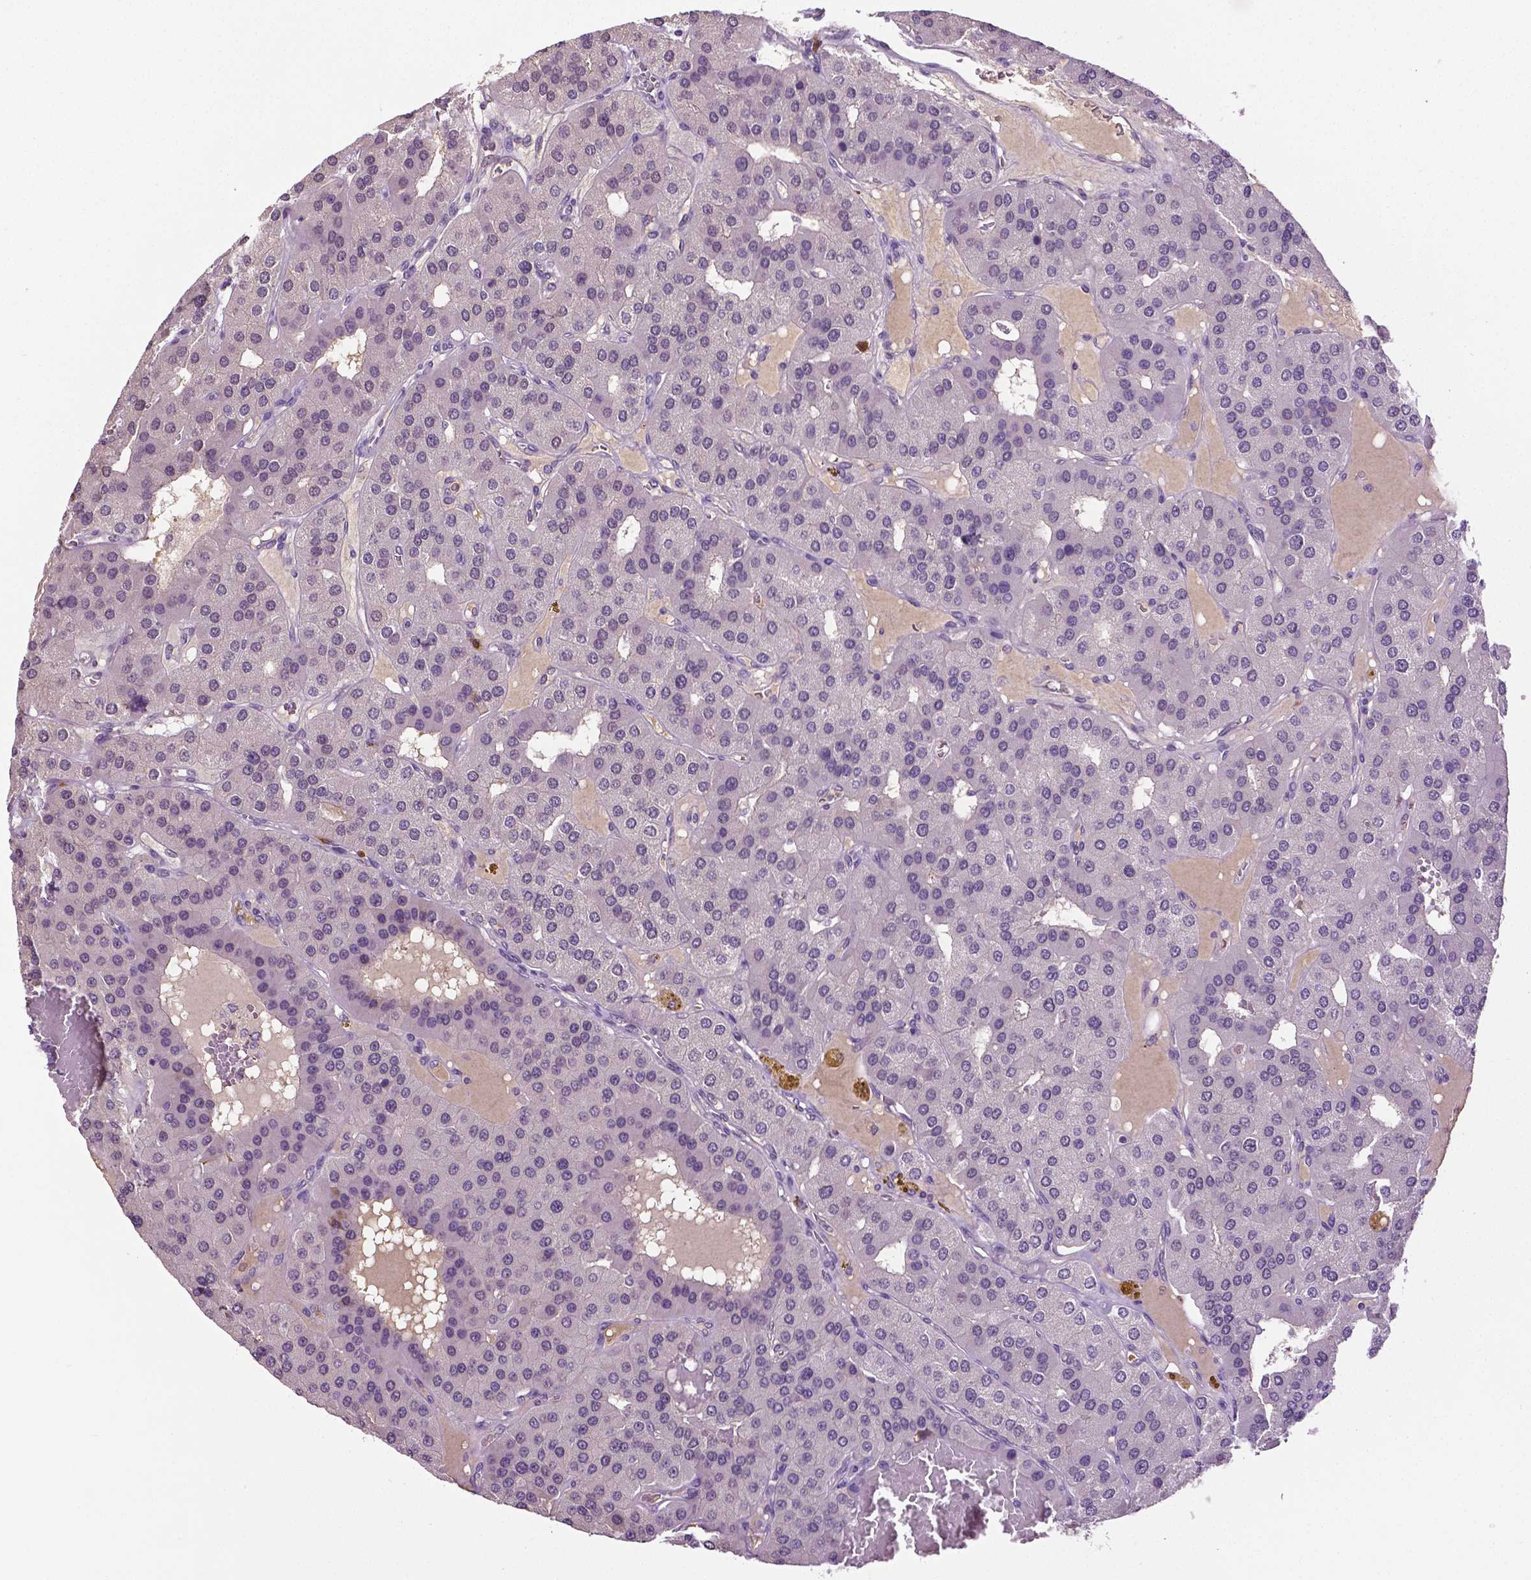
{"staining": {"intensity": "negative", "quantity": "none", "location": "none"}, "tissue": "parathyroid gland", "cell_type": "Glandular cells", "image_type": "normal", "snomed": [{"axis": "morphology", "description": "Normal tissue, NOS"}, {"axis": "morphology", "description": "Adenoma, NOS"}, {"axis": "topography", "description": "Parathyroid gland"}], "caption": "Immunohistochemistry histopathology image of normal parathyroid gland: human parathyroid gland stained with DAB reveals no significant protein positivity in glandular cells.", "gene": "PTPN5", "patient": {"sex": "female", "age": 86}}